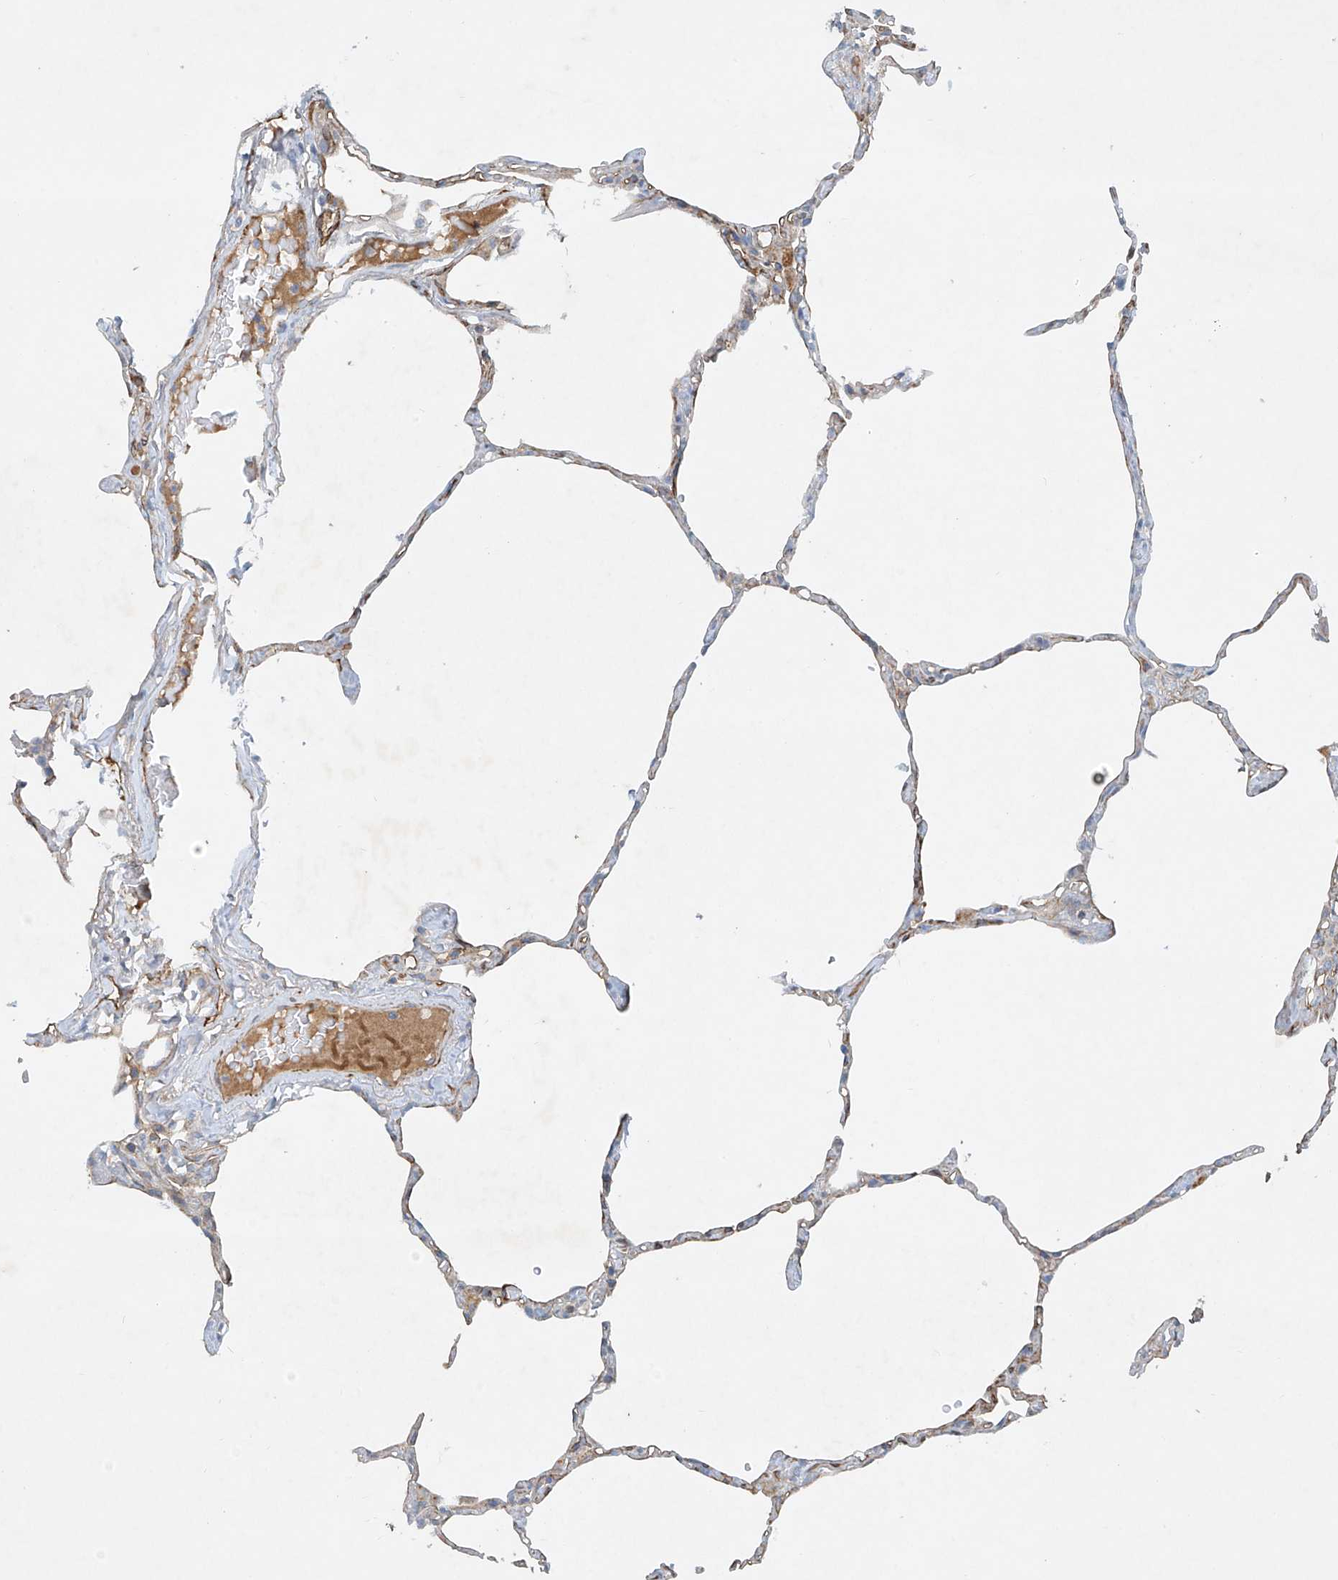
{"staining": {"intensity": "negative", "quantity": "none", "location": "none"}, "tissue": "lung", "cell_type": "Alveolar cells", "image_type": "normal", "snomed": [{"axis": "morphology", "description": "Normal tissue, NOS"}, {"axis": "topography", "description": "Lung"}], "caption": "This is a image of immunohistochemistry staining of unremarkable lung, which shows no positivity in alveolar cells. Brightfield microscopy of IHC stained with DAB (brown) and hematoxylin (blue), captured at high magnification.", "gene": "ENSG00000266202", "patient": {"sex": "male", "age": 65}}